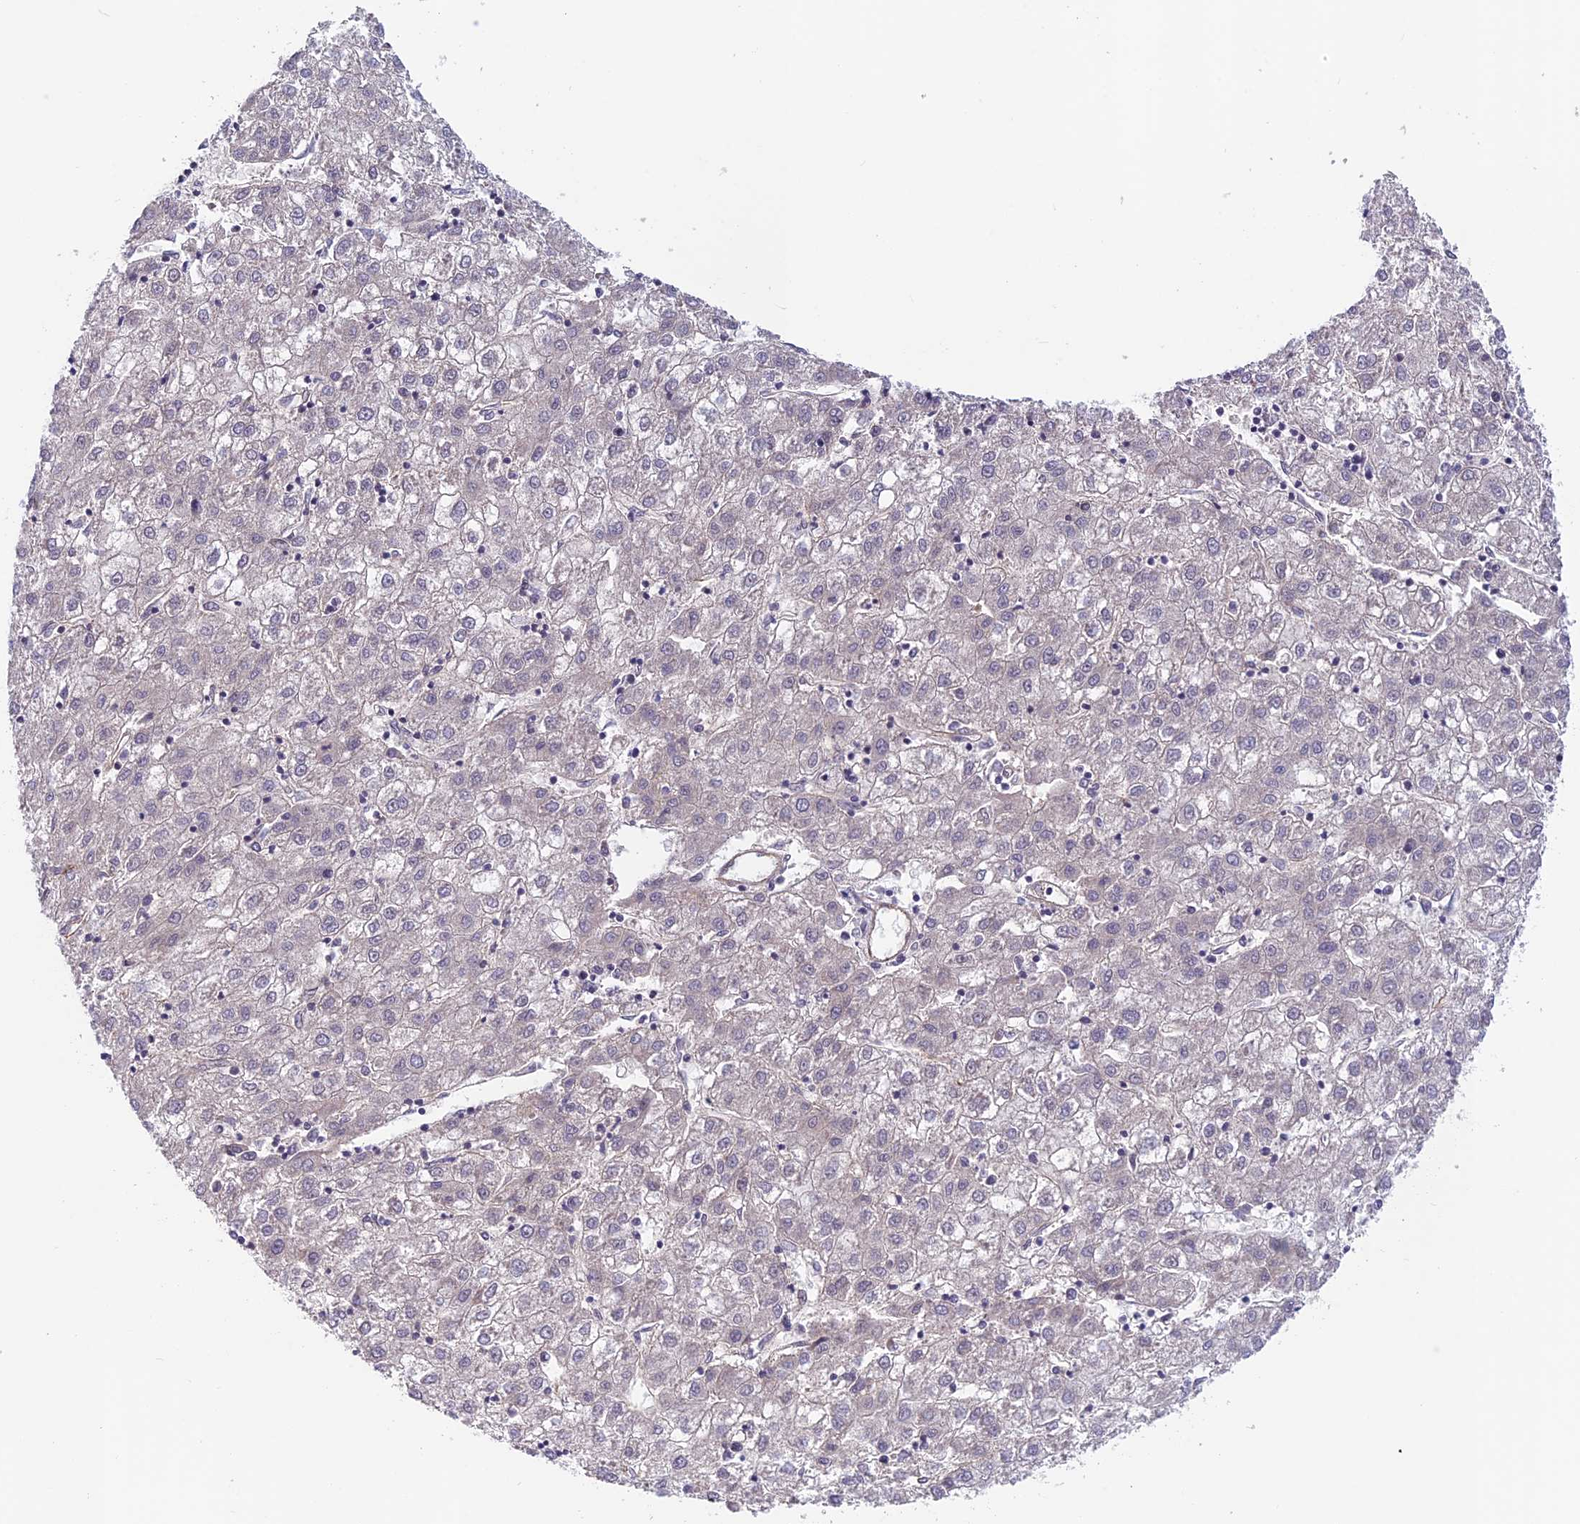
{"staining": {"intensity": "negative", "quantity": "none", "location": "none"}, "tissue": "liver cancer", "cell_type": "Tumor cells", "image_type": "cancer", "snomed": [{"axis": "morphology", "description": "Carcinoma, Hepatocellular, NOS"}, {"axis": "topography", "description": "Liver"}], "caption": "High power microscopy image of an immunohistochemistry (IHC) photomicrograph of liver cancer (hepatocellular carcinoma), revealing no significant positivity in tumor cells.", "gene": "FKBPL", "patient": {"sex": "male", "age": 72}}